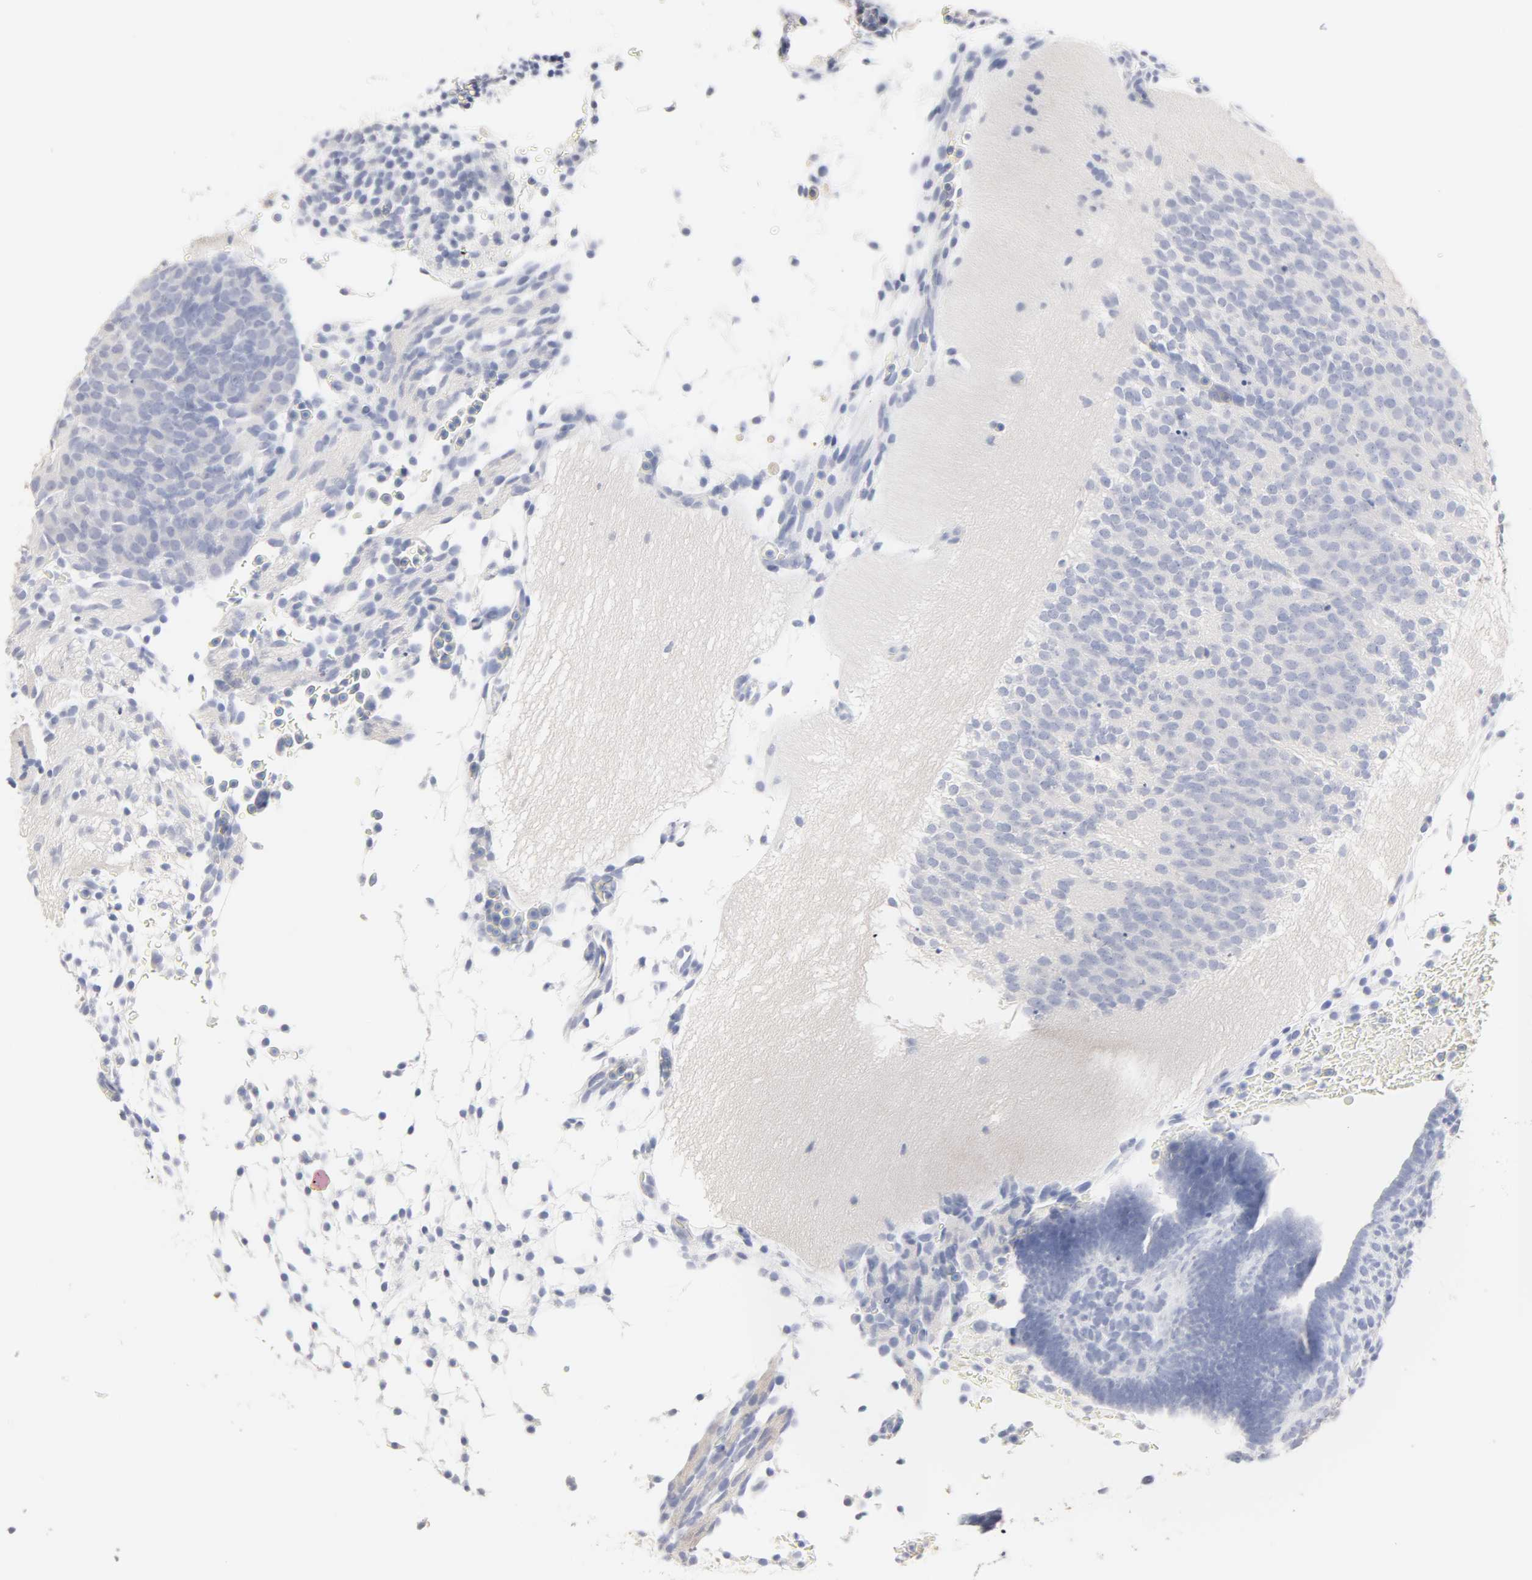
{"staining": {"intensity": "negative", "quantity": "none", "location": "none"}, "tissue": "placenta", "cell_type": "Decidual cells", "image_type": "normal", "snomed": [{"axis": "morphology", "description": "Normal tissue, NOS"}, {"axis": "topography", "description": "Placenta"}], "caption": "Placenta was stained to show a protein in brown. There is no significant expression in decidual cells. (DAB immunohistochemistry (IHC) with hematoxylin counter stain).", "gene": "FCGBP", "patient": {"sex": "female", "age": 19}}